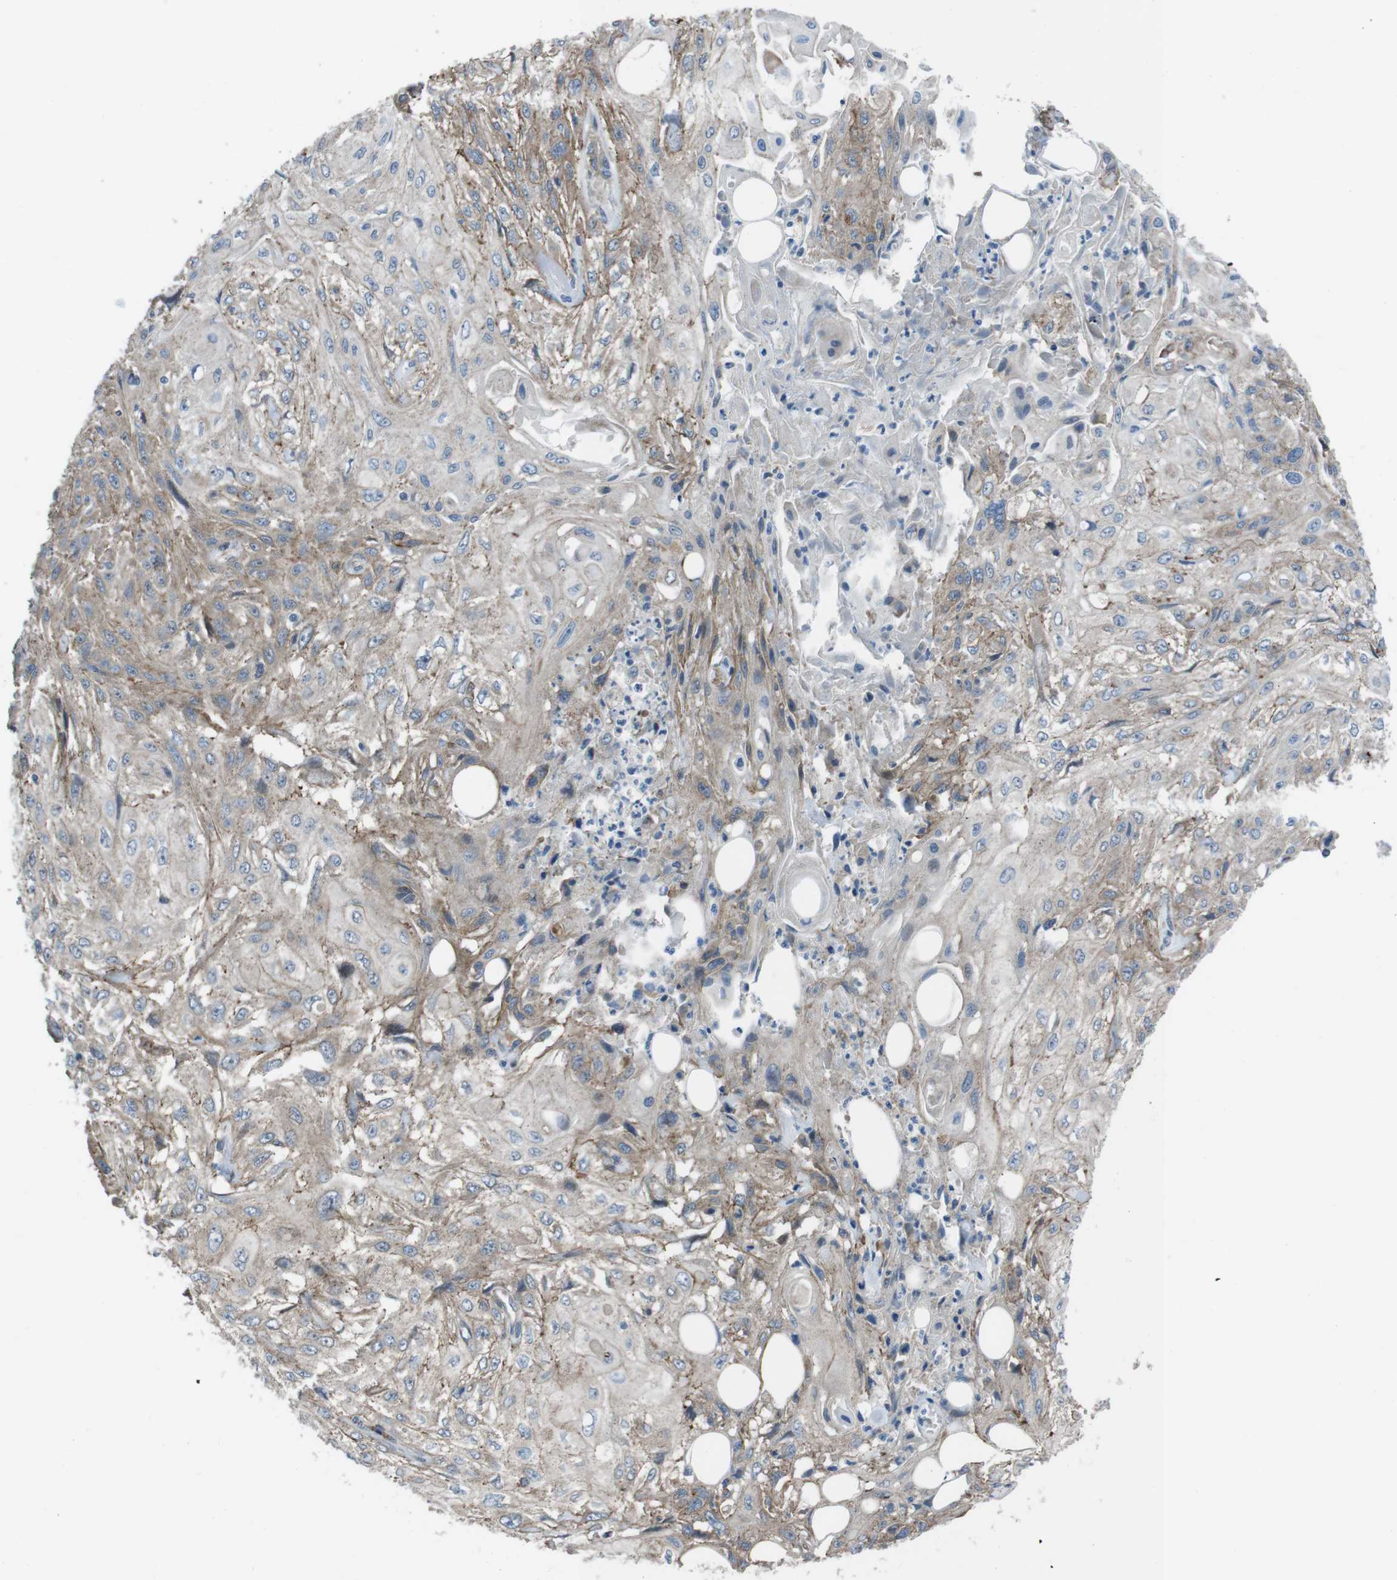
{"staining": {"intensity": "weak", "quantity": ">75%", "location": "cytoplasmic/membranous"}, "tissue": "skin cancer", "cell_type": "Tumor cells", "image_type": "cancer", "snomed": [{"axis": "morphology", "description": "Squamous cell carcinoma, NOS"}, {"axis": "topography", "description": "Skin"}], "caption": "Skin cancer was stained to show a protein in brown. There is low levels of weak cytoplasmic/membranous expression in approximately >75% of tumor cells. The staining was performed using DAB (3,3'-diaminobenzidine) to visualize the protein expression in brown, while the nuclei were stained in blue with hematoxylin (Magnification: 20x).", "gene": "FAM174B", "patient": {"sex": "male", "age": 75}}